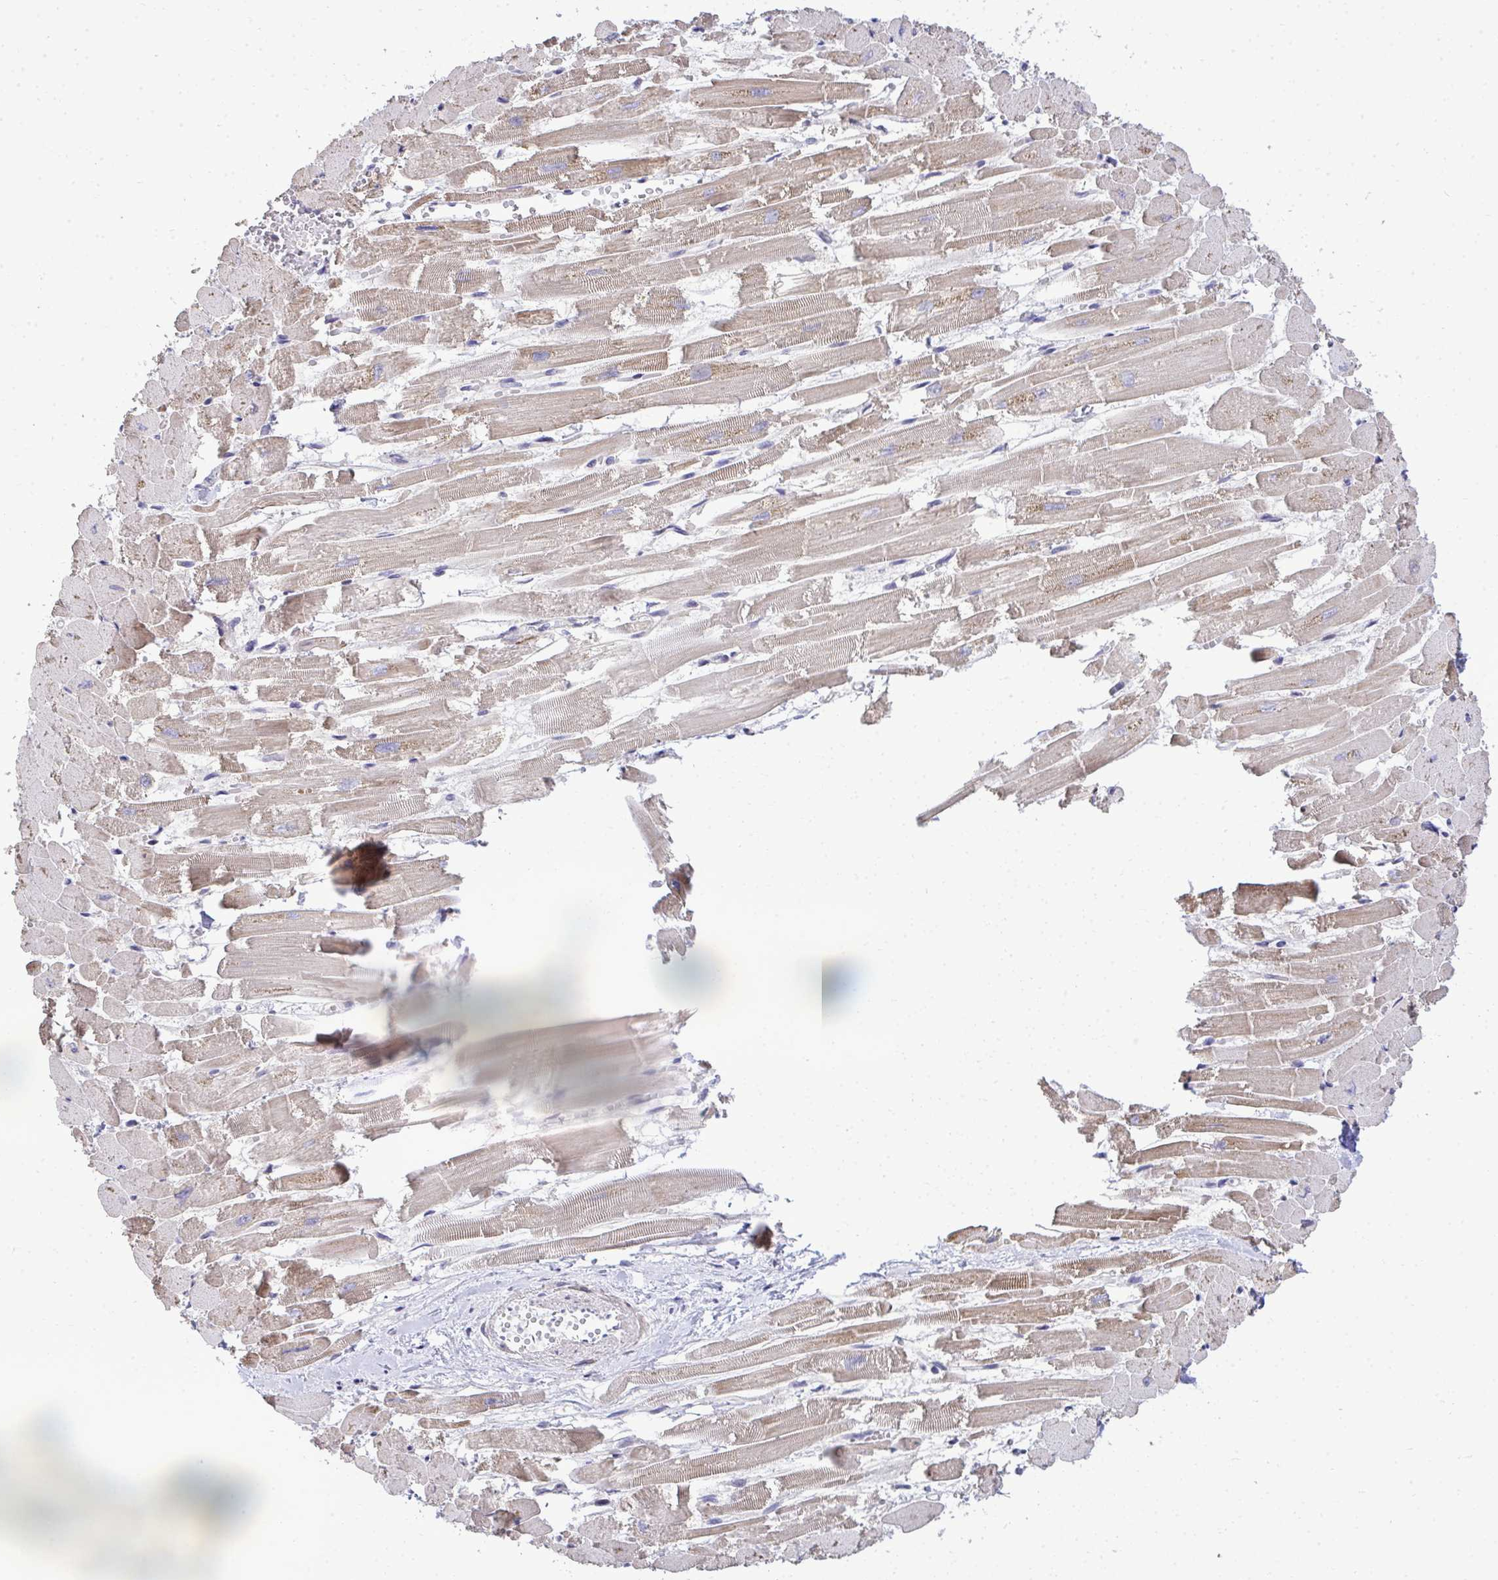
{"staining": {"intensity": "moderate", "quantity": "25%-75%", "location": "cytoplasmic/membranous"}, "tissue": "heart muscle", "cell_type": "Cardiomyocytes", "image_type": "normal", "snomed": [{"axis": "morphology", "description": "Normal tissue, NOS"}, {"axis": "topography", "description": "Heart"}], "caption": "Immunohistochemistry of normal heart muscle demonstrates medium levels of moderate cytoplasmic/membranous staining in approximately 25%-75% of cardiomyocytes.", "gene": "XAF1", "patient": {"sex": "female", "age": 52}}